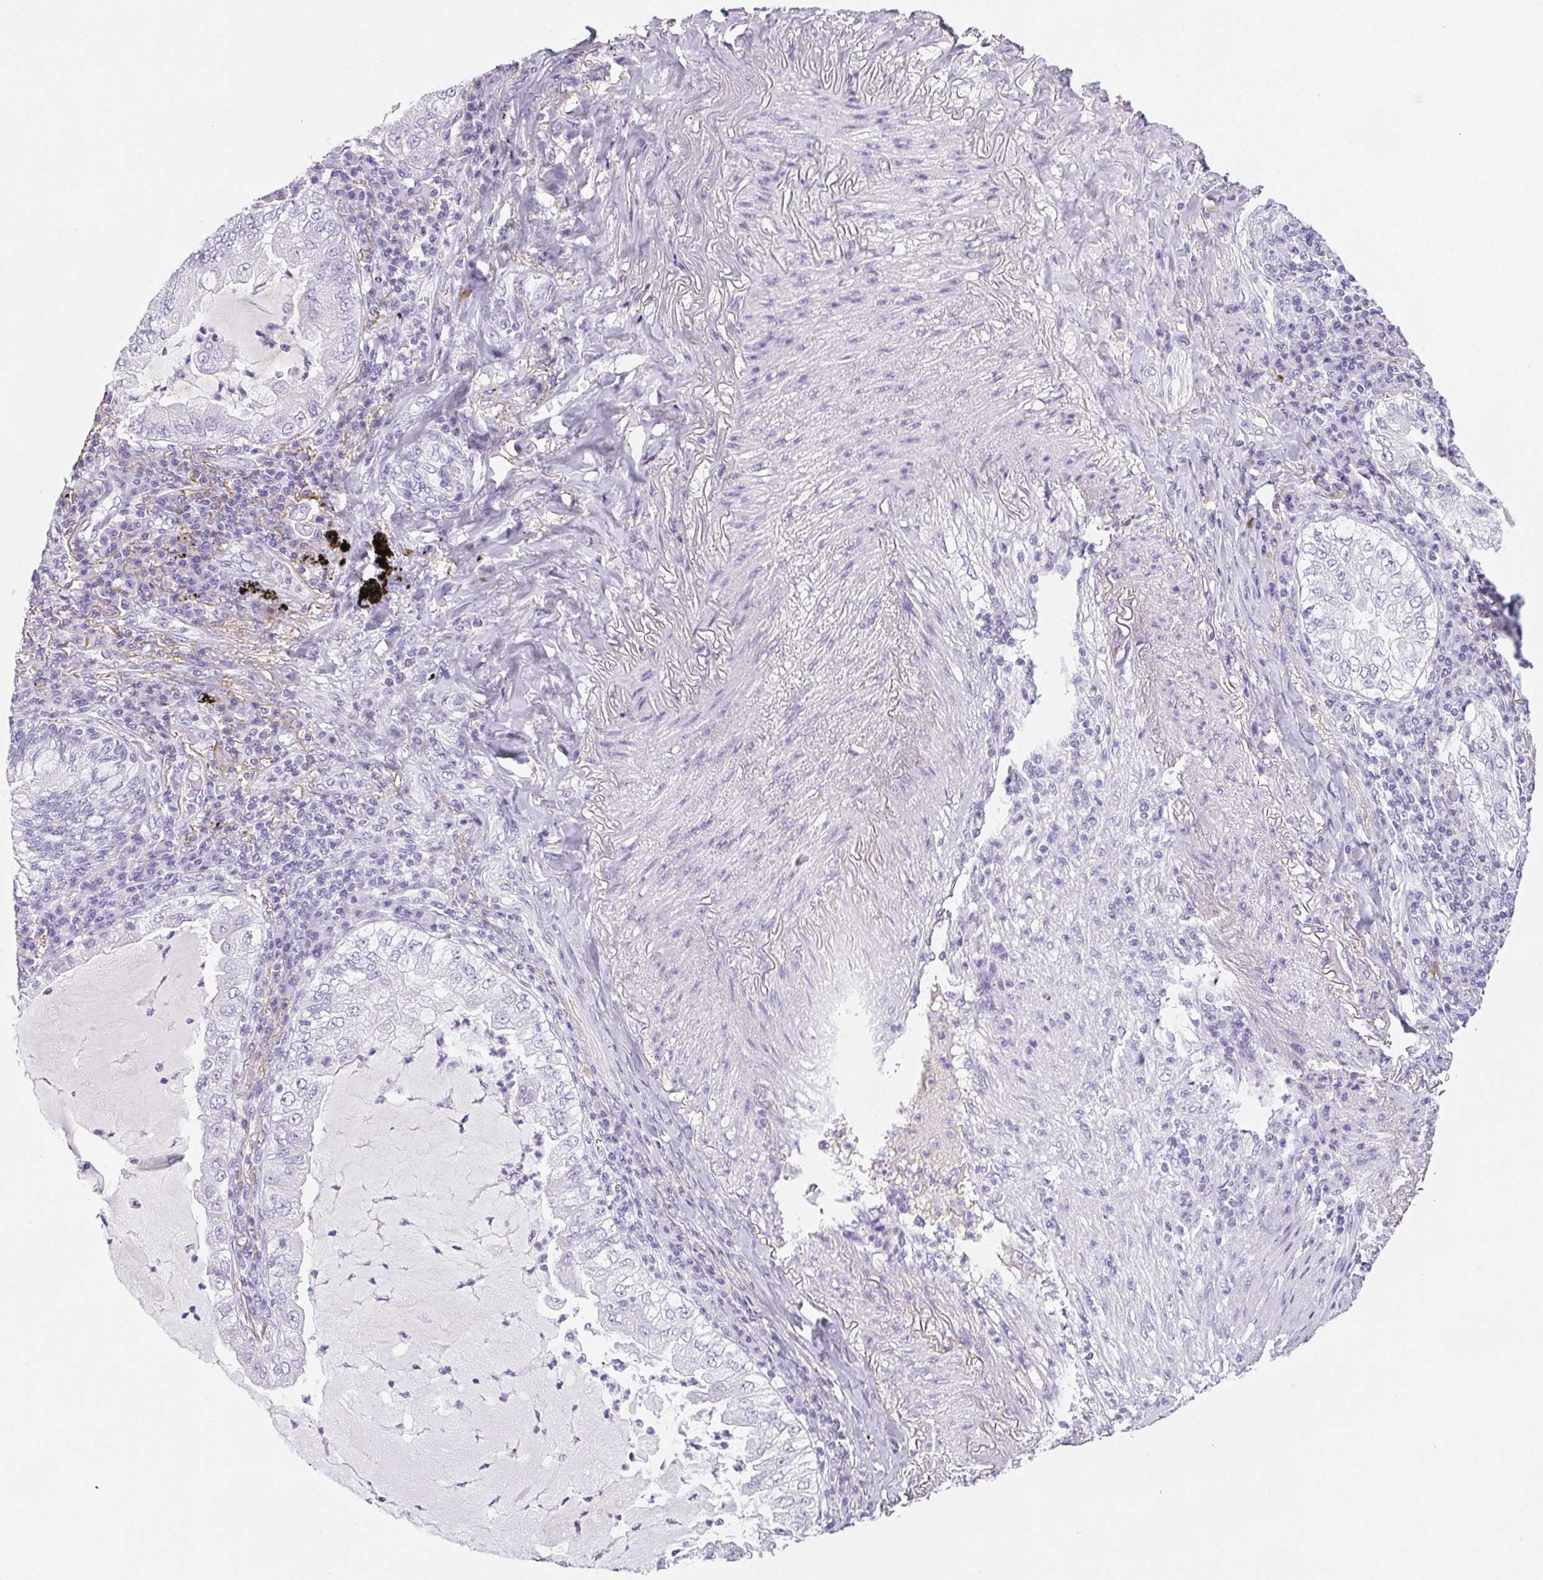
{"staining": {"intensity": "negative", "quantity": "none", "location": "none"}, "tissue": "lung cancer", "cell_type": "Tumor cells", "image_type": "cancer", "snomed": [{"axis": "morphology", "description": "Adenocarcinoma, NOS"}, {"axis": "topography", "description": "Lung"}], "caption": "DAB (3,3'-diaminobenzidine) immunohistochemical staining of human lung adenocarcinoma reveals no significant expression in tumor cells.", "gene": "VTN", "patient": {"sex": "female", "age": 73}}